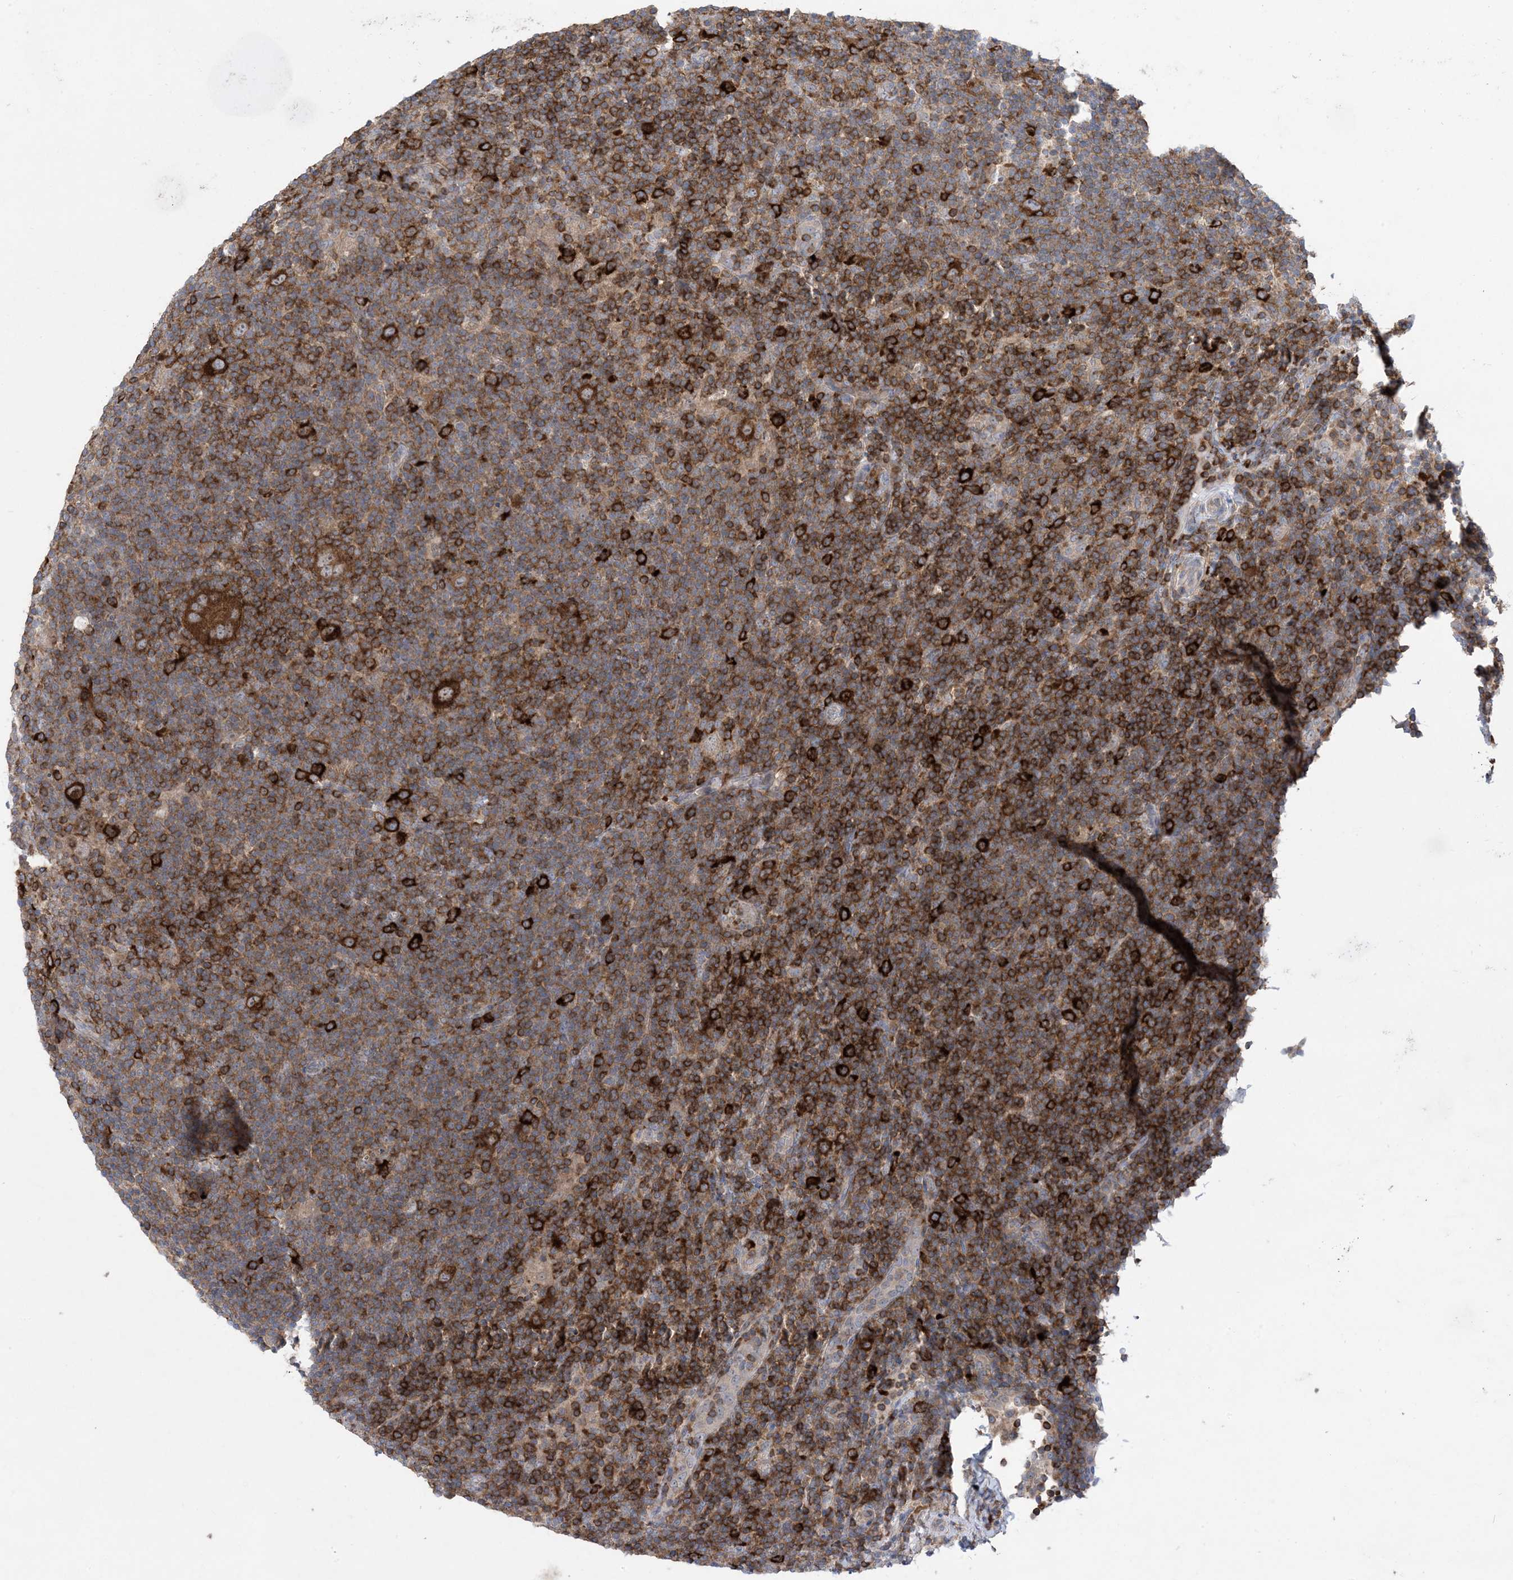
{"staining": {"intensity": "strong", "quantity": ">75%", "location": "cytoplasmic/membranous"}, "tissue": "lymphoma", "cell_type": "Tumor cells", "image_type": "cancer", "snomed": [{"axis": "morphology", "description": "Hodgkin's disease, NOS"}, {"axis": "topography", "description": "Lymph node"}], "caption": "Lymphoma tissue demonstrates strong cytoplasmic/membranous staining in about >75% of tumor cells, visualized by immunohistochemistry.", "gene": "AOC1", "patient": {"sex": "female", "age": 57}}